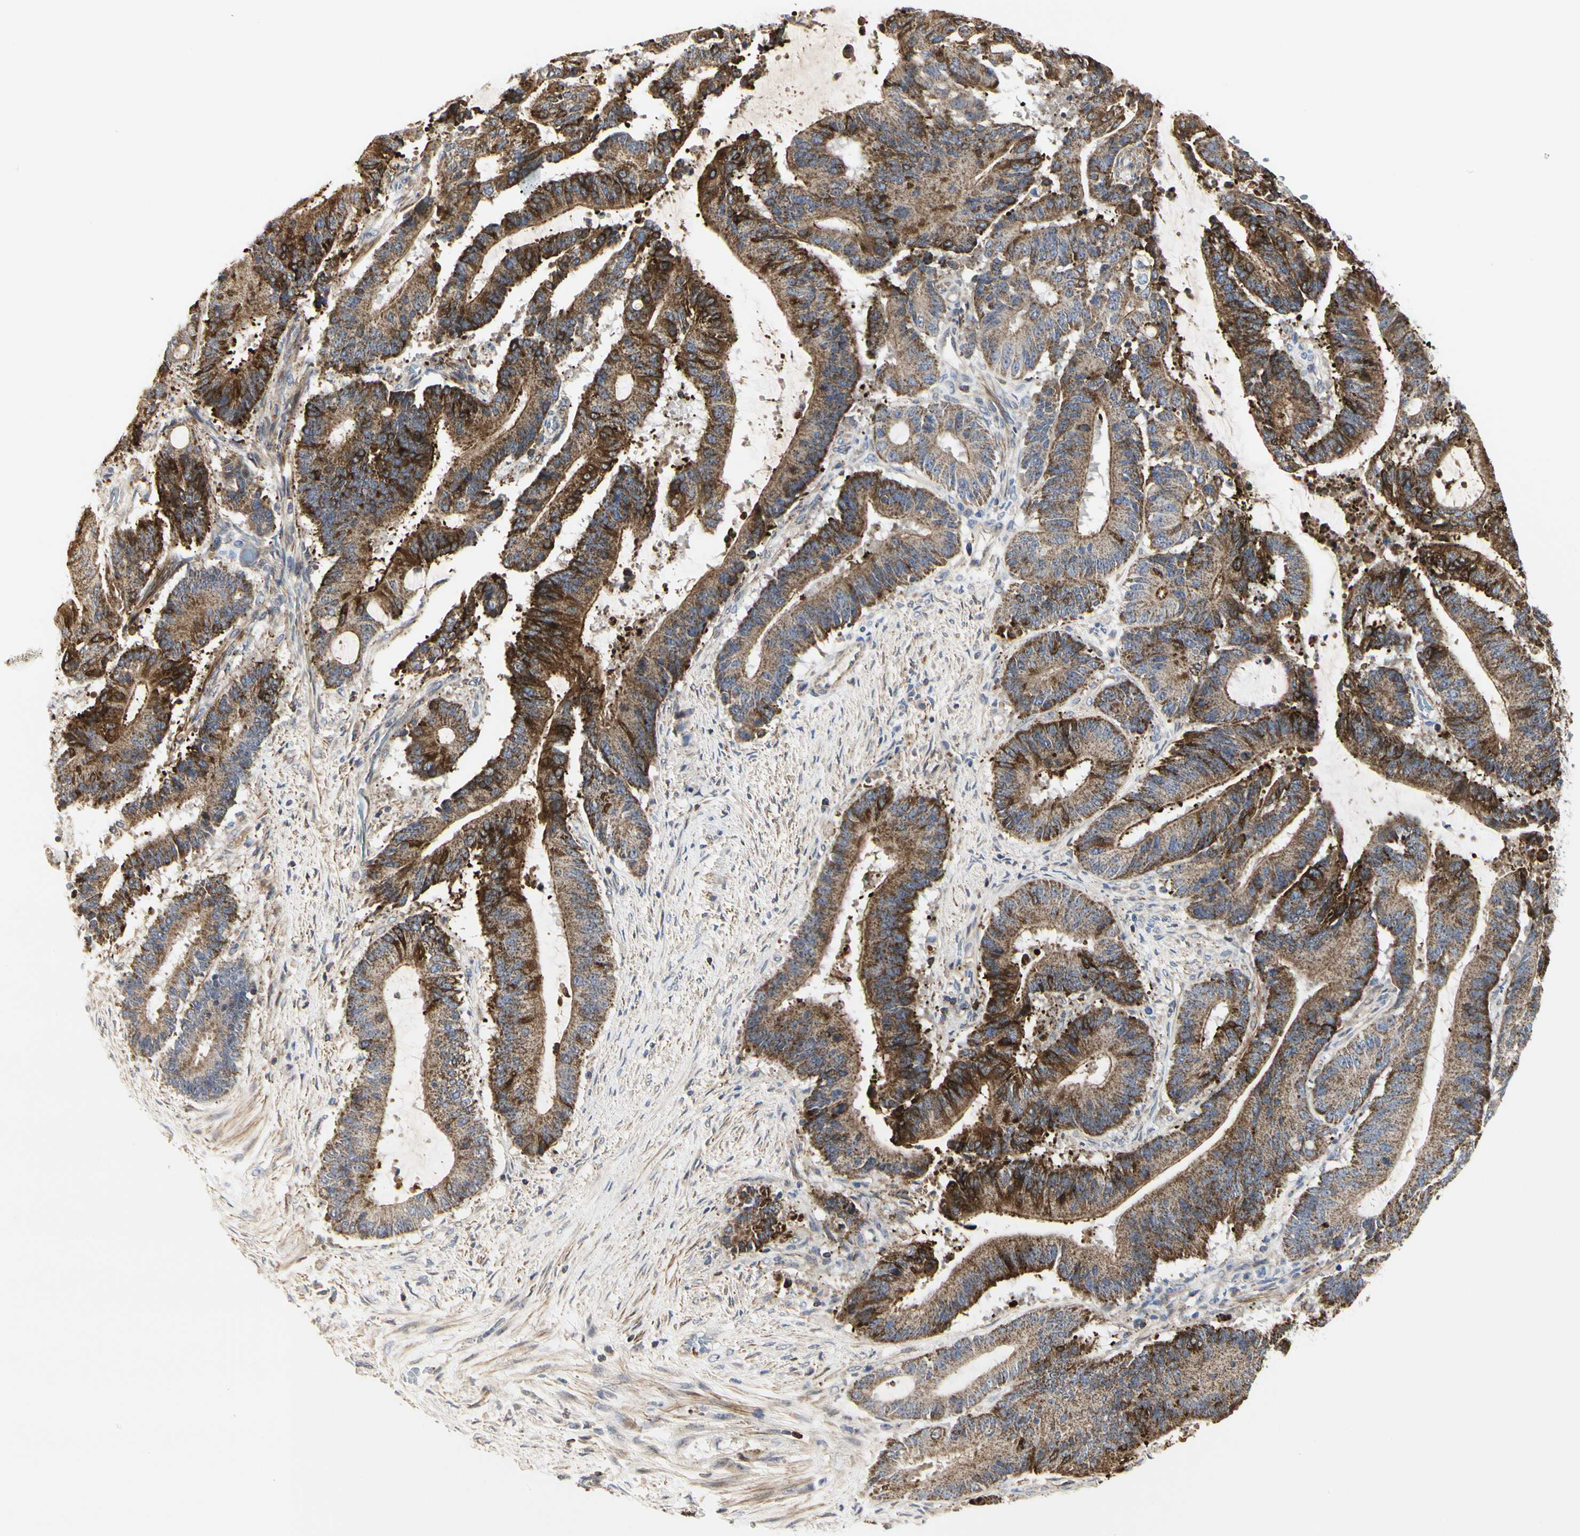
{"staining": {"intensity": "strong", "quantity": ">75%", "location": "cytoplasmic/membranous"}, "tissue": "liver cancer", "cell_type": "Tumor cells", "image_type": "cancer", "snomed": [{"axis": "morphology", "description": "Cholangiocarcinoma"}, {"axis": "topography", "description": "Liver"}], "caption": "Brown immunohistochemical staining in human cholangiocarcinoma (liver) reveals strong cytoplasmic/membranous positivity in approximately >75% of tumor cells.", "gene": "SHANK2", "patient": {"sex": "female", "age": 73}}